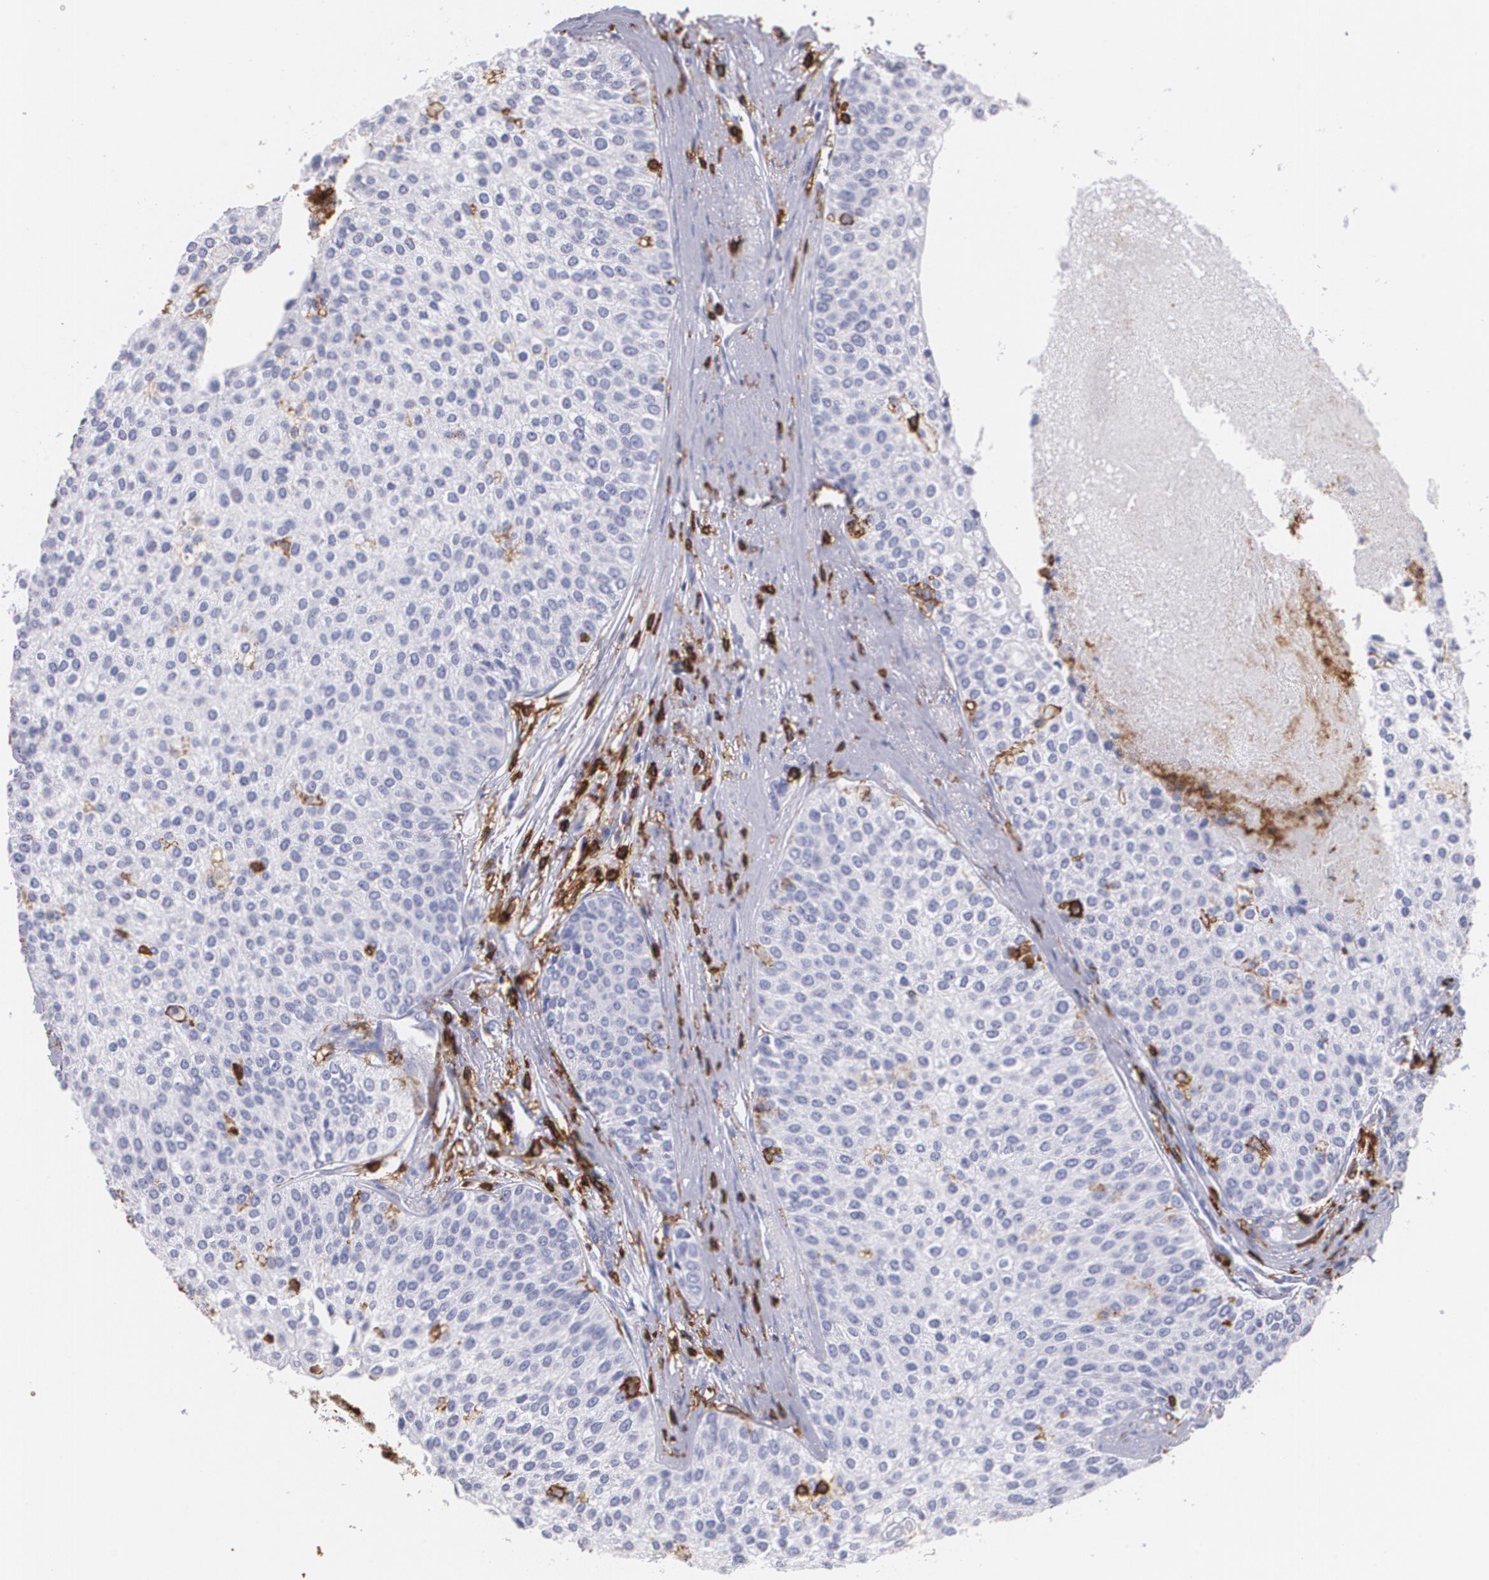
{"staining": {"intensity": "negative", "quantity": "none", "location": "none"}, "tissue": "urothelial cancer", "cell_type": "Tumor cells", "image_type": "cancer", "snomed": [{"axis": "morphology", "description": "Urothelial carcinoma, Low grade"}, {"axis": "topography", "description": "Urinary bladder"}], "caption": "This histopathology image is of low-grade urothelial carcinoma stained with IHC to label a protein in brown with the nuclei are counter-stained blue. There is no staining in tumor cells. Nuclei are stained in blue.", "gene": "PTPRC", "patient": {"sex": "female", "age": 73}}